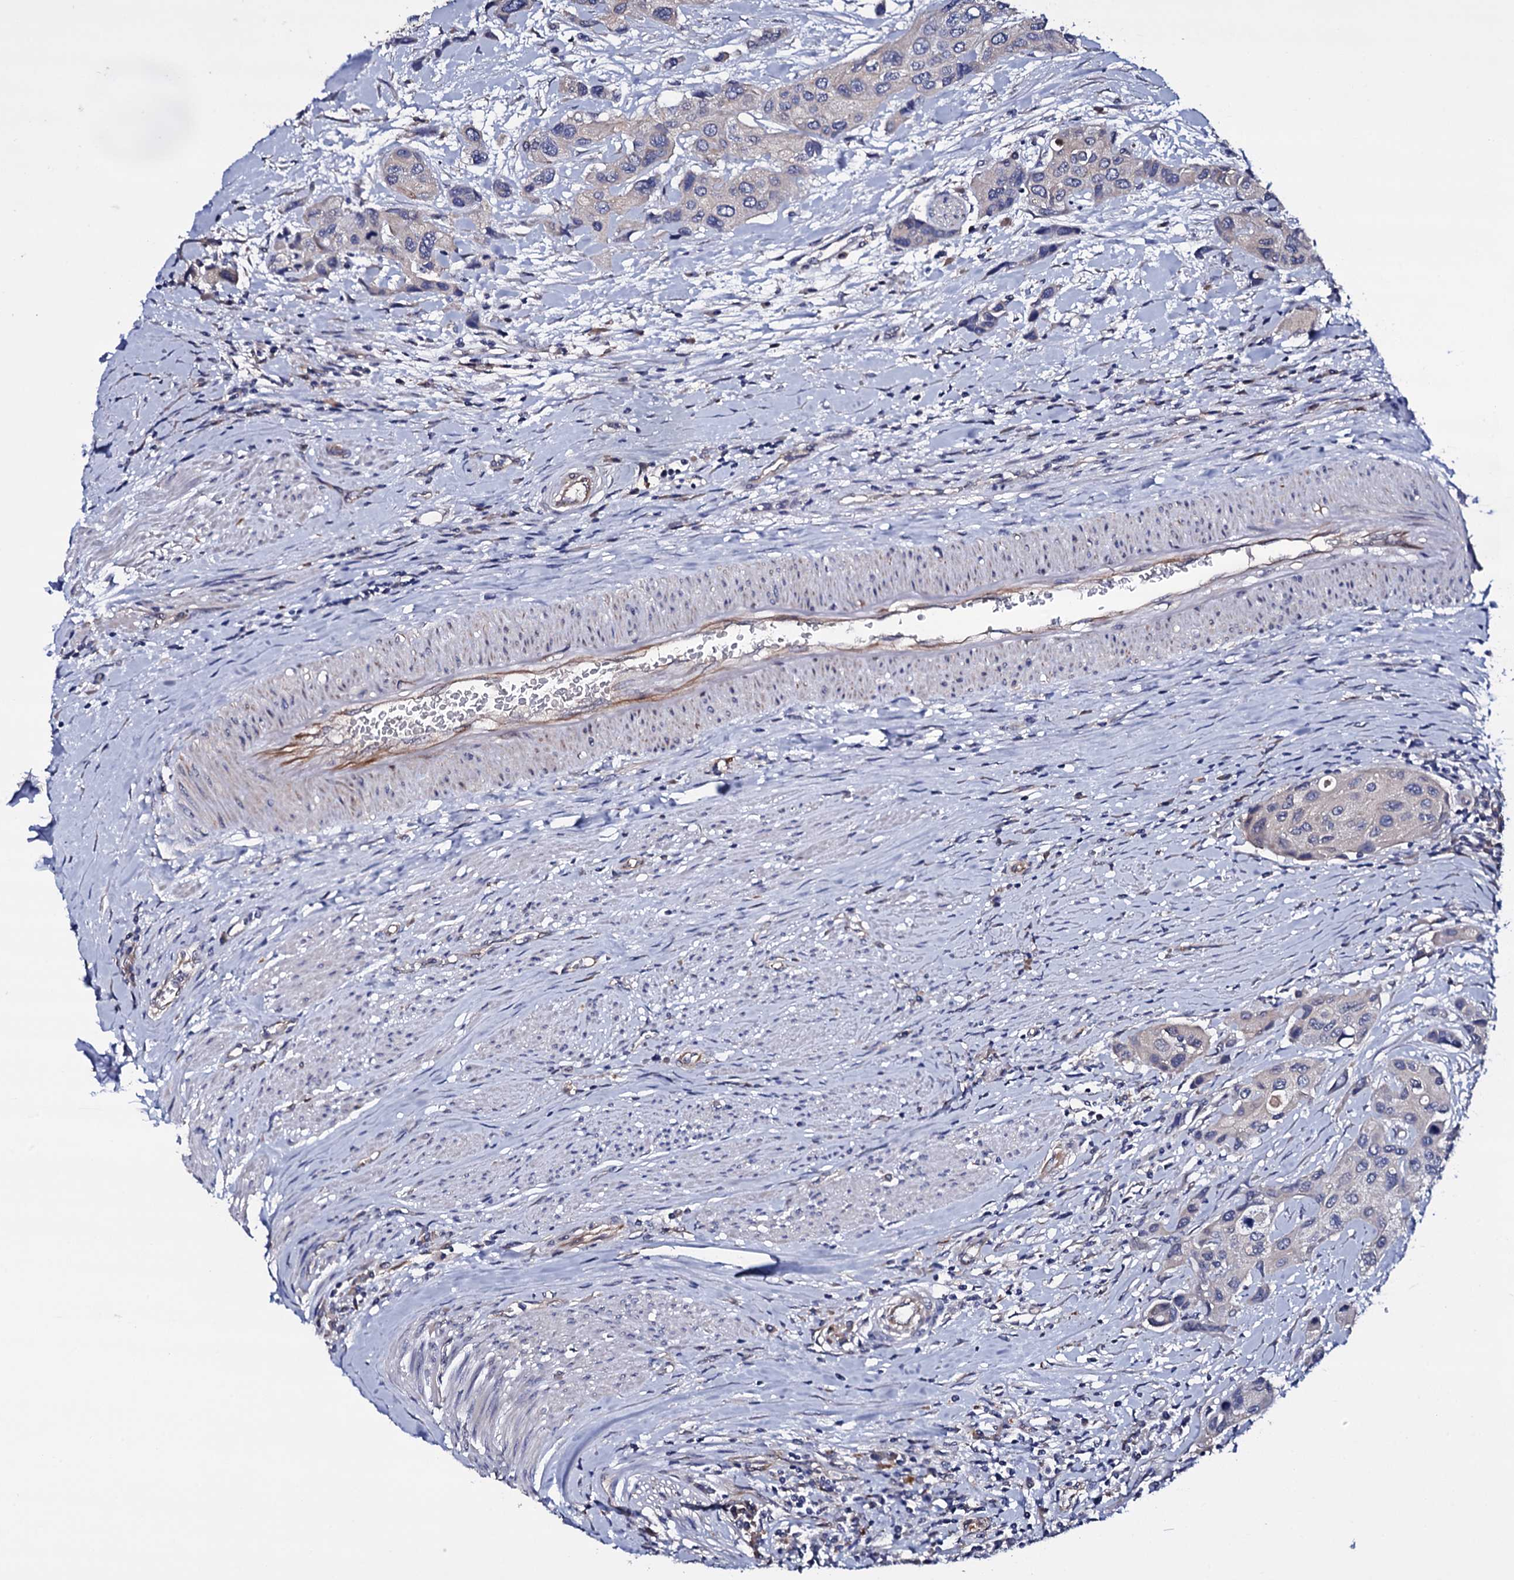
{"staining": {"intensity": "negative", "quantity": "none", "location": "none"}, "tissue": "urothelial cancer", "cell_type": "Tumor cells", "image_type": "cancer", "snomed": [{"axis": "morphology", "description": "Normal tissue, NOS"}, {"axis": "morphology", "description": "Urothelial carcinoma, High grade"}, {"axis": "topography", "description": "Vascular tissue"}, {"axis": "topography", "description": "Urinary bladder"}], "caption": "Tumor cells show no significant staining in high-grade urothelial carcinoma.", "gene": "BCL2L14", "patient": {"sex": "female", "age": 56}}